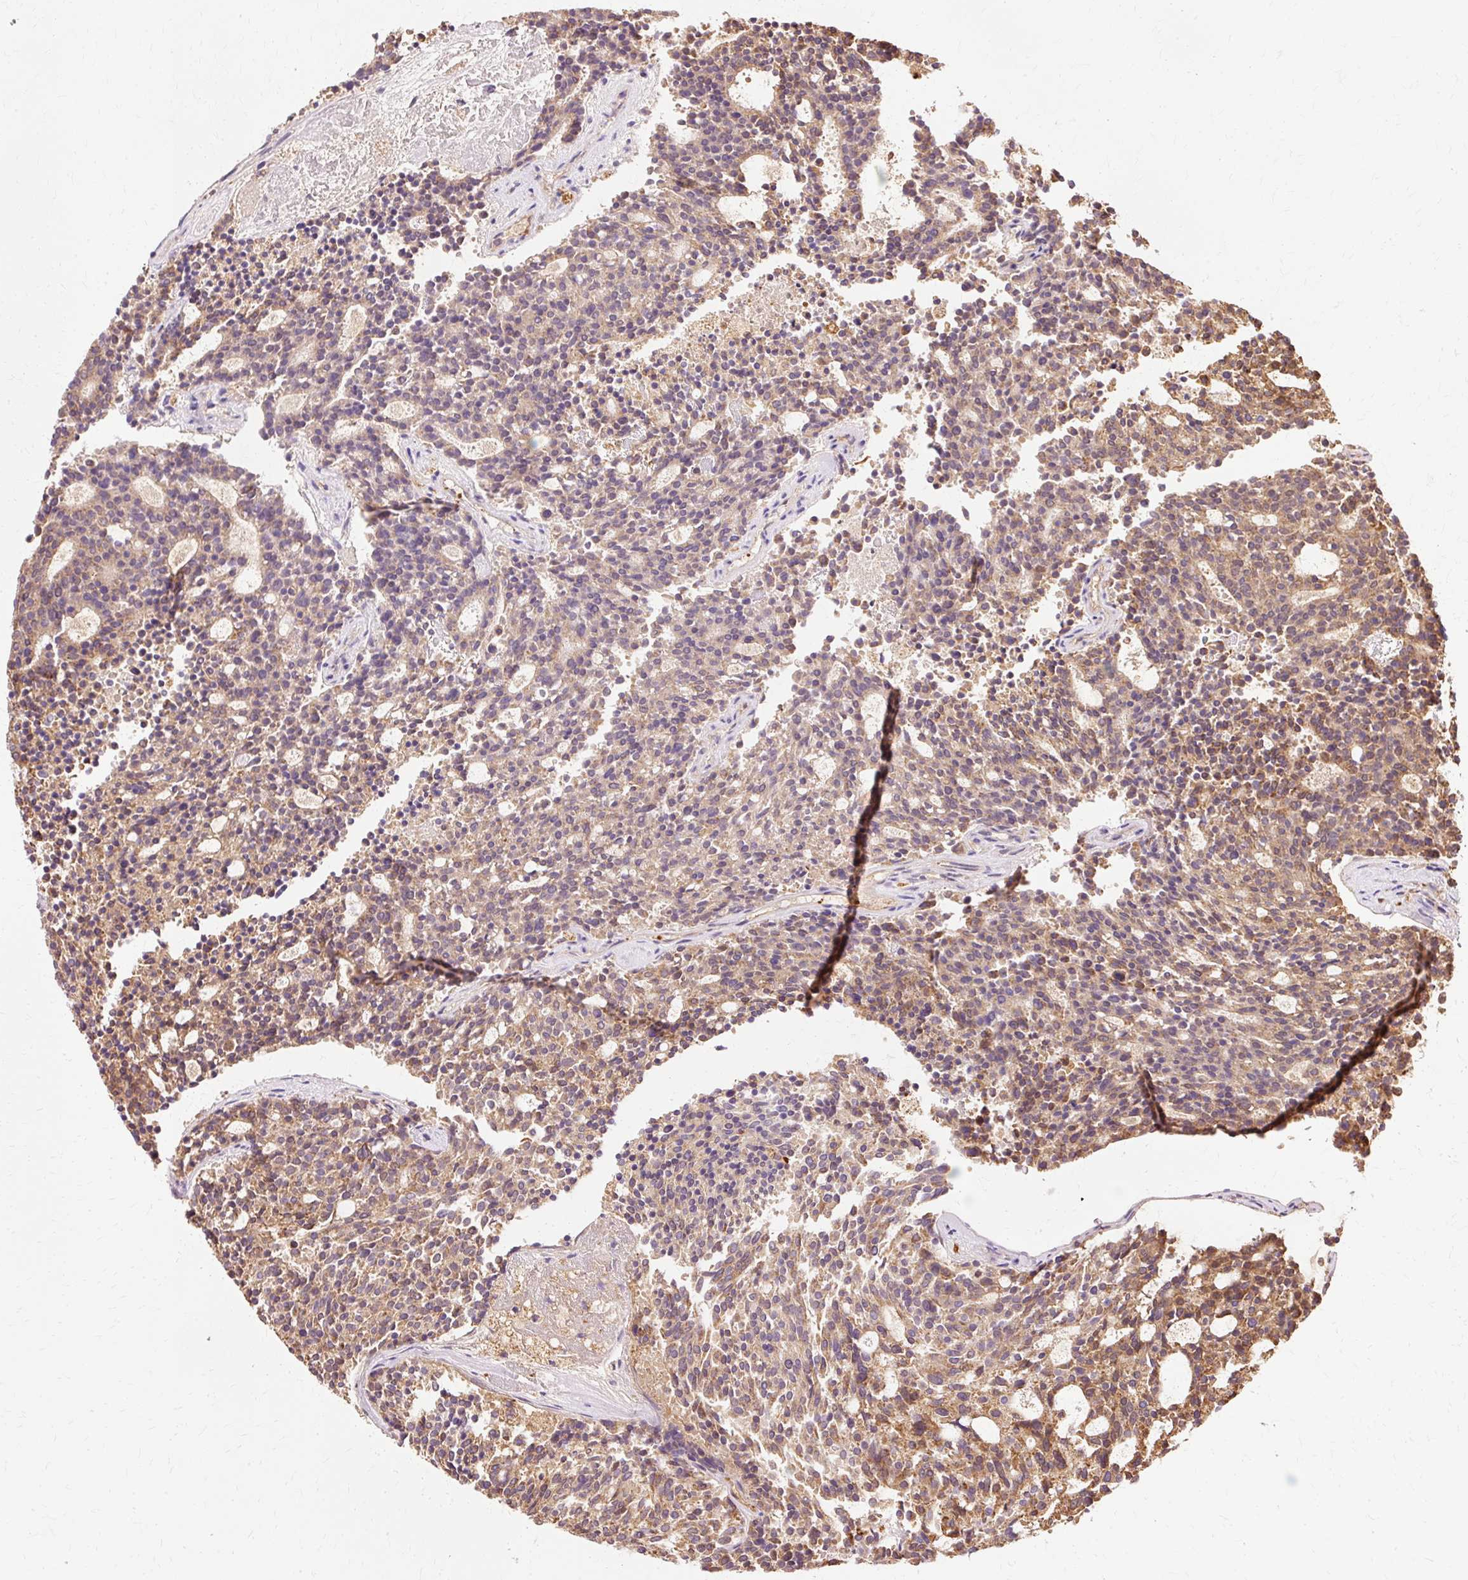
{"staining": {"intensity": "moderate", "quantity": ">75%", "location": "cytoplasmic/membranous"}, "tissue": "carcinoid", "cell_type": "Tumor cells", "image_type": "cancer", "snomed": [{"axis": "morphology", "description": "Carcinoid, malignant, NOS"}, {"axis": "topography", "description": "Pancreas"}], "caption": "Immunohistochemical staining of carcinoid (malignant) exhibits moderate cytoplasmic/membranous protein staining in about >75% of tumor cells.", "gene": "GPX1", "patient": {"sex": "female", "age": 54}}